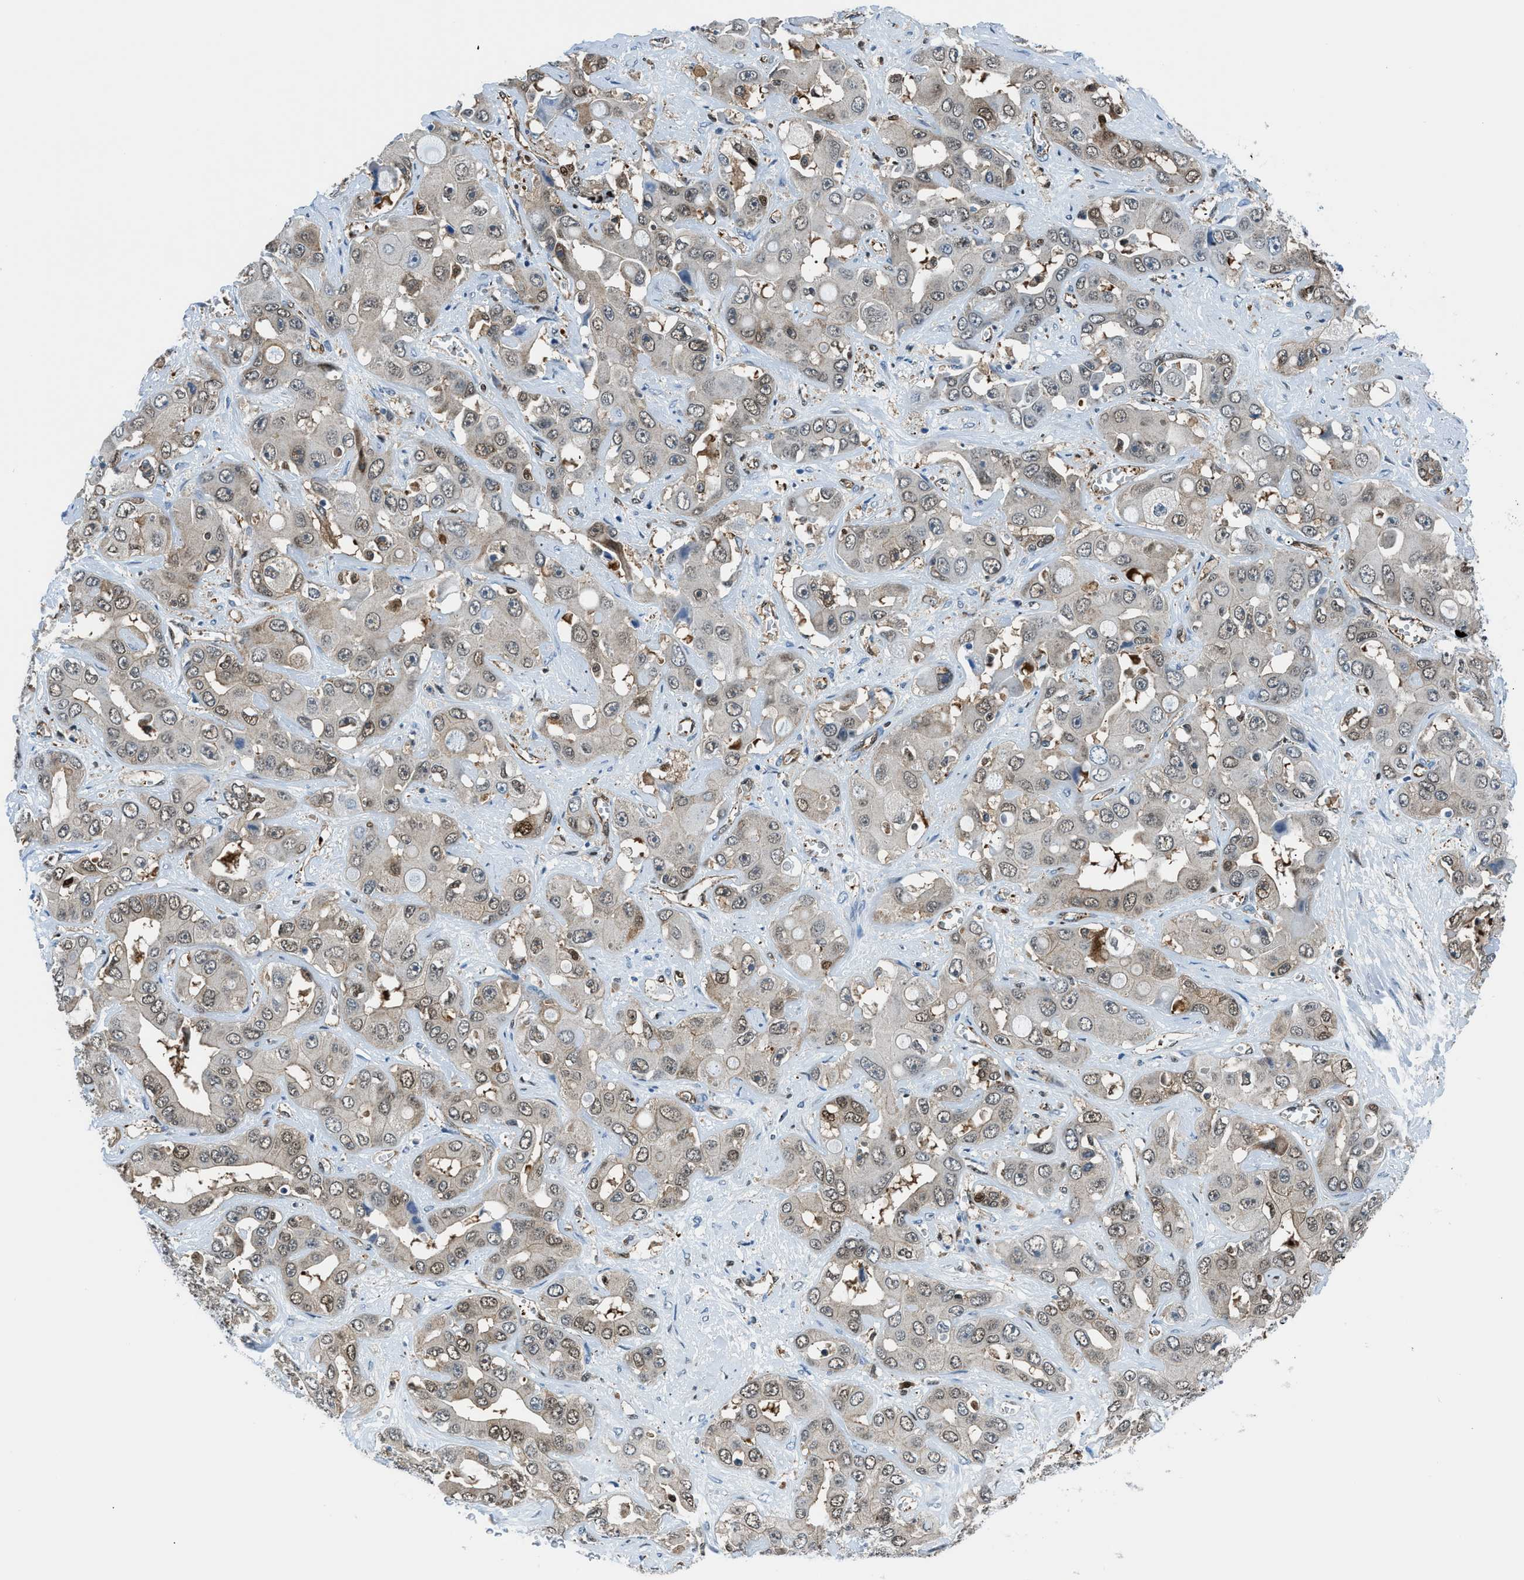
{"staining": {"intensity": "weak", "quantity": ">75%", "location": "cytoplasmic/membranous,nuclear"}, "tissue": "liver cancer", "cell_type": "Tumor cells", "image_type": "cancer", "snomed": [{"axis": "morphology", "description": "Cholangiocarcinoma"}, {"axis": "topography", "description": "Liver"}], "caption": "Weak cytoplasmic/membranous and nuclear staining for a protein is present in about >75% of tumor cells of cholangiocarcinoma (liver) using immunohistochemistry.", "gene": "YWHAE", "patient": {"sex": "female", "age": 52}}